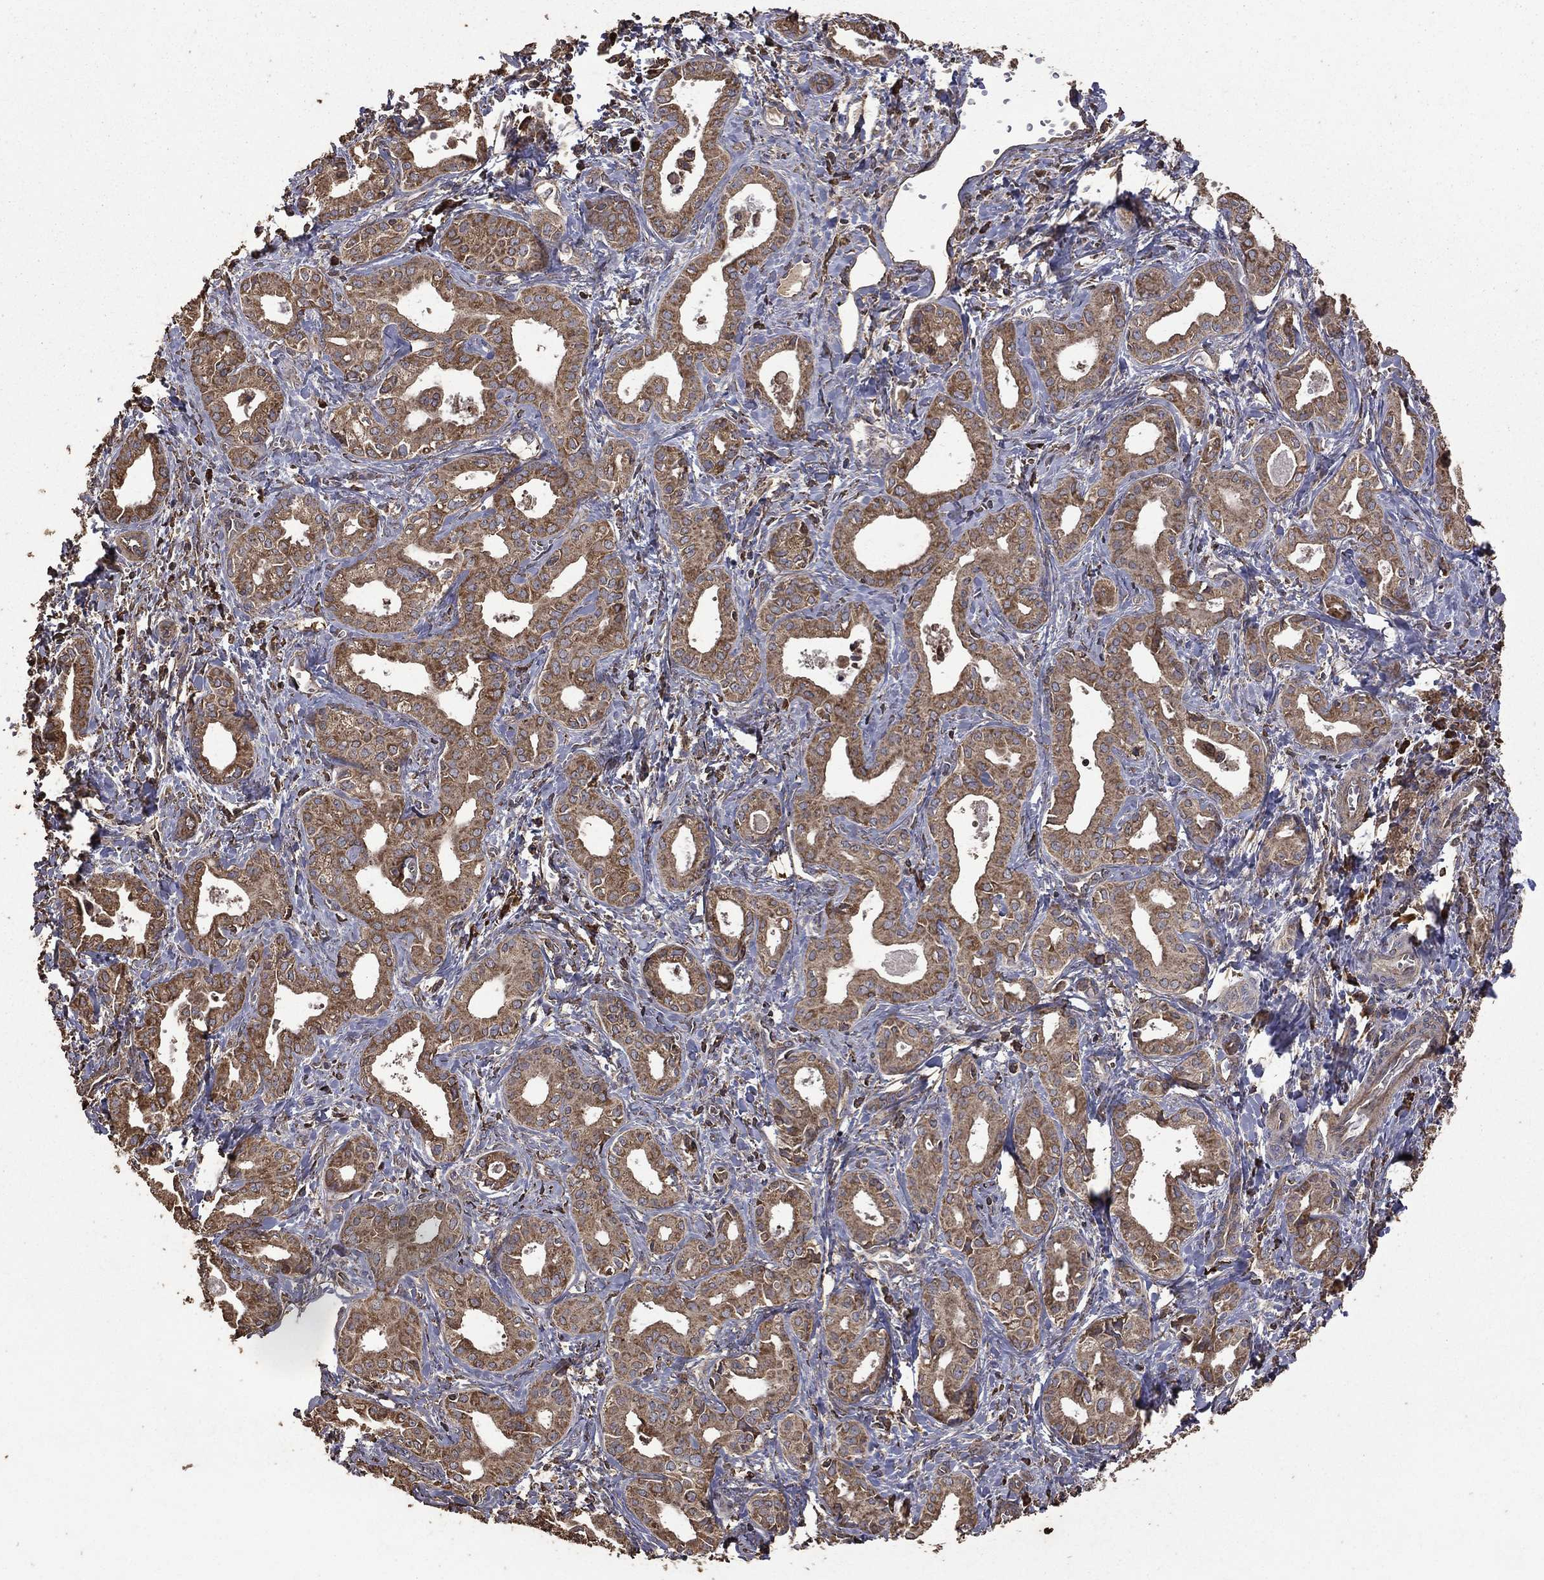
{"staining": {"intensity": "moderate", "quantity": ">75%", "location": "cytoplasmic/membranous"}, "tissue": "liver cancer", "cell_type": "Tumor cells", "image_type": "cancer", "snomed": [{"axis": "morphology", "description": "Cholangiocarcinoma"}, {"axis": "topography", "description": "Liver"}], "caption": "The immunohistochemical stain highlights moderate cytoplasmic/membranous expression in tumor cells of cholangiocarcinoma (liver) tissue.", "gene": "METTL27", "patient": {"sex": "female", "age": 65}}